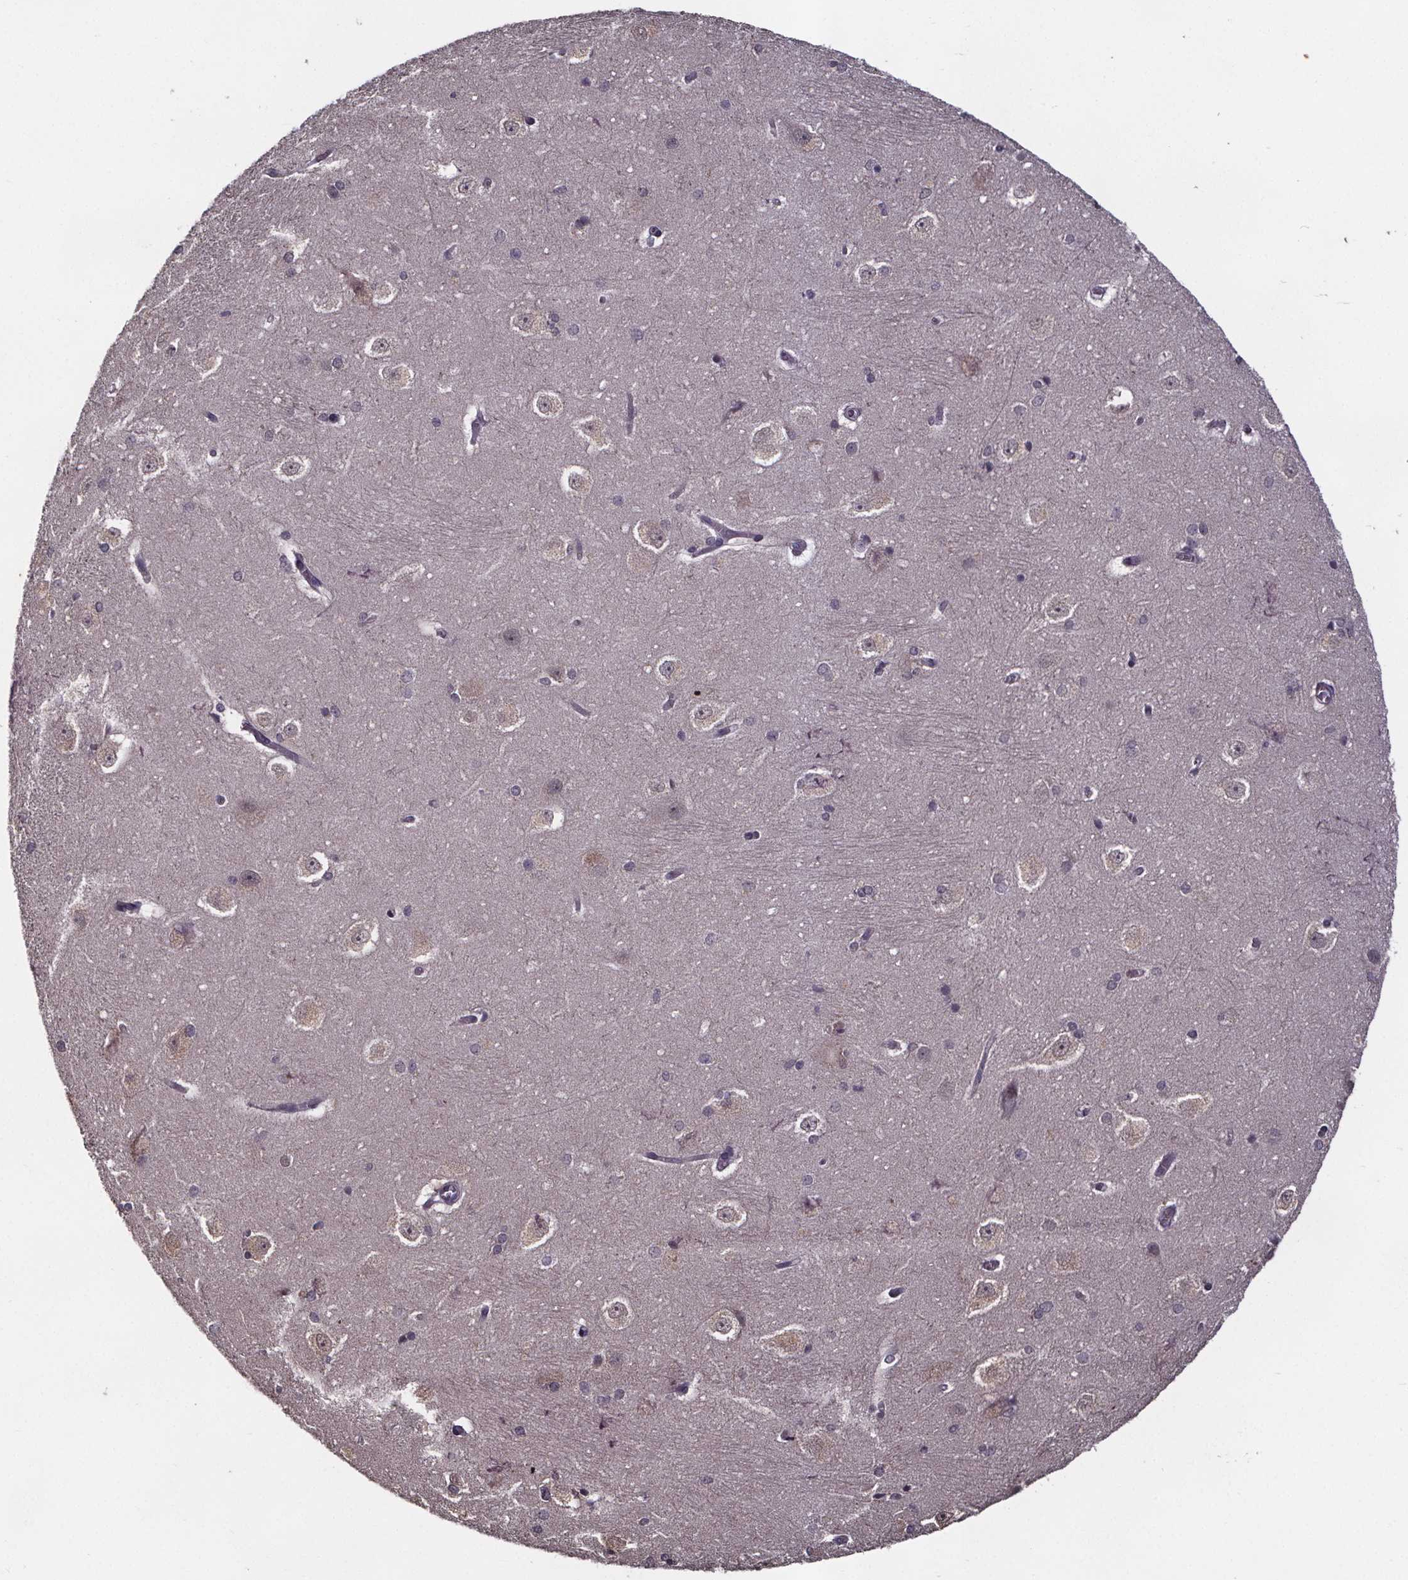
{"staining": {"intensity": "negative", "quantity": "none", "location": "none"}, "tissue": "hippocampus", "cell_type": "Glial cells", "image_type": "normal", "snomed": [{"axis": "morphology", "description": "Normal tissue, NOS"}, {"axis": "topography", "description": "Cerebral cortex"}, {"axis": "topography", "description": "Hippocampus"}], "caption": "This is an immunohistochemistry micrograph of unremarkable hippocampus. There is no staining in glial cells.", "gene": "SMIM1", "patient": {"sex": "female", "age": 19}}